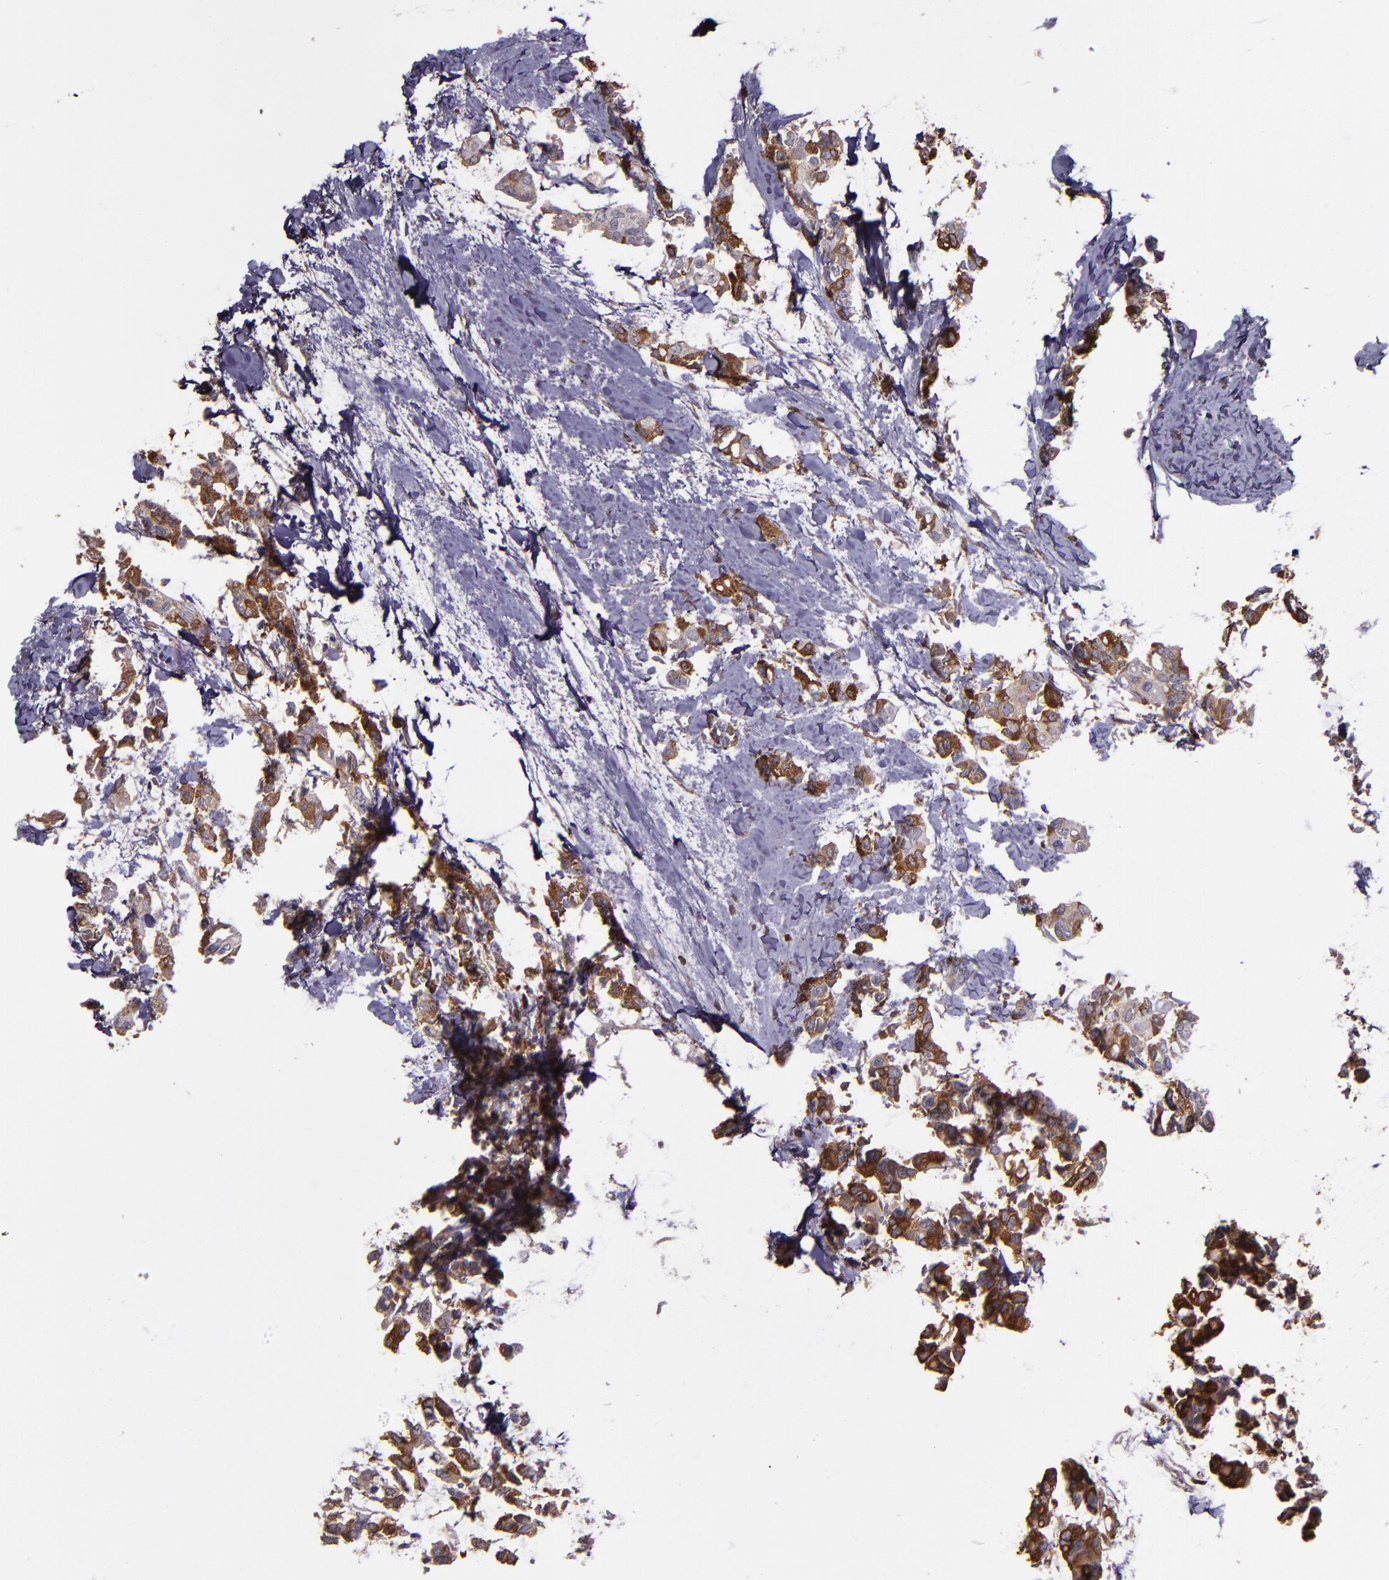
{"staining": {"intensity": "moderate", "quantity": "25%-75%", "location": "cytoplasmic/membranous"}, "tissue": "breast cancer", "cell_type": "Tumor cells", "image_type": "cancer", "snomed": [{"axis": "morphology", "description": "Duct carcinoma"}, {"axis": "topography", "description": "Breast"}], "caption": "DAB (3,3'-diaminobenzidine) immunohistochemical staining of intraductal carcinoma (breast) shows moderate cytoplasmic/membranous protein staining in approximately 25%-75% of tumor cells. The staining was performed using DAB to visualize the protein expression in brown, while the nuclei were stained in blue with hematoxylin (Magnification: 20x).", "gene": "A2M", "patient": {"sex": "female", "age": 84}}